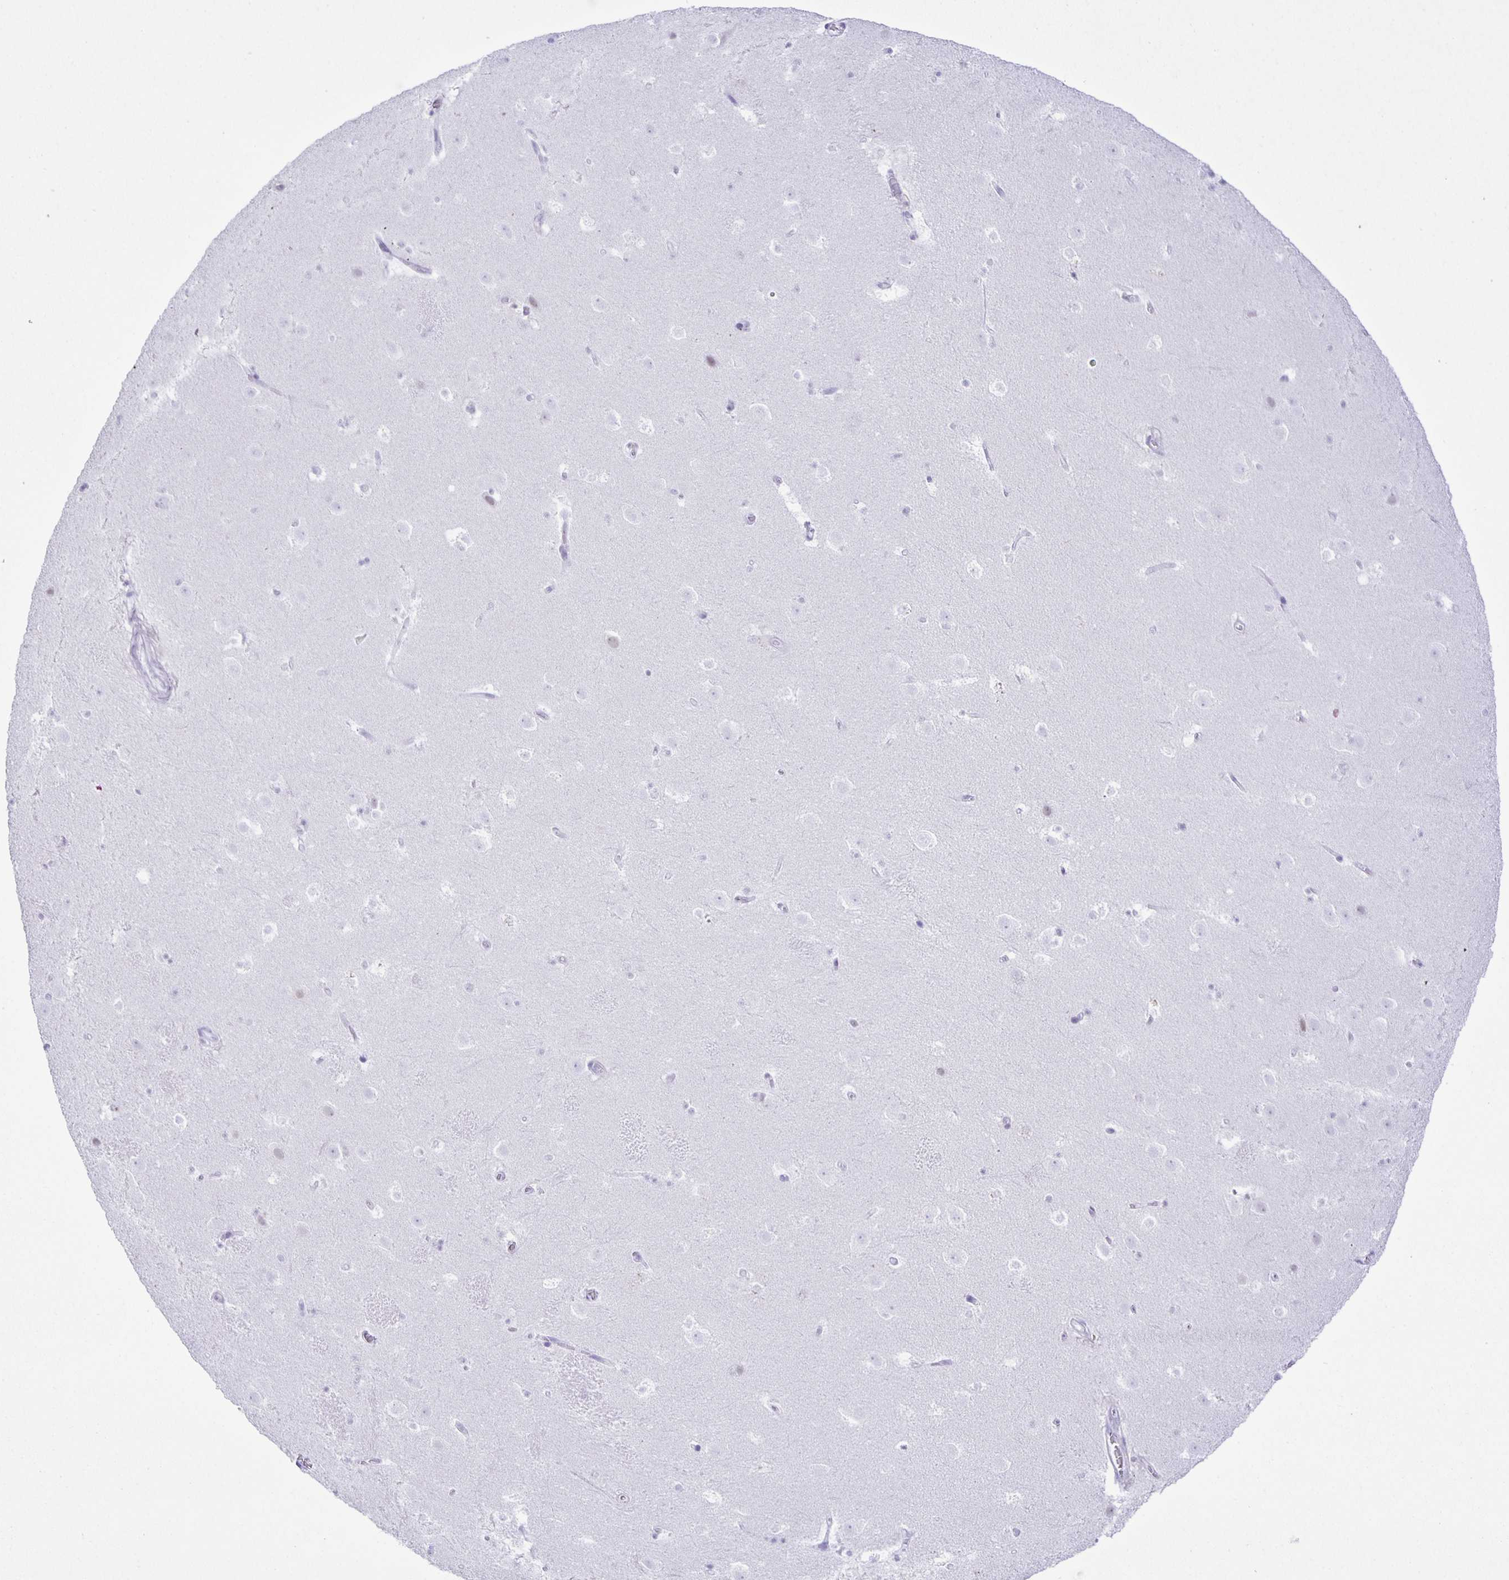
{"staining": {"intensity": "negative", "quantity": "none", "location": "none"}, "tissue": "caudate", "cell_type": "Glial cells", "image_type": "normal", "snomed": [{"axis": "morphology", "description": "Normal tissue, NOS"}, {"axis": "topography", "description": "Lateral ventricle wall"}], "caption": "Immunohistochemistry image of unremarkable caudate stained for a protein (brown), which demonstrates no staining in glial cells. (DAB immunohistochemistry (IHC) visualized using brightfield microscopy, high magnification).", "gene": "EZHIP", "patient": {"sex": "male", "age": 37}}